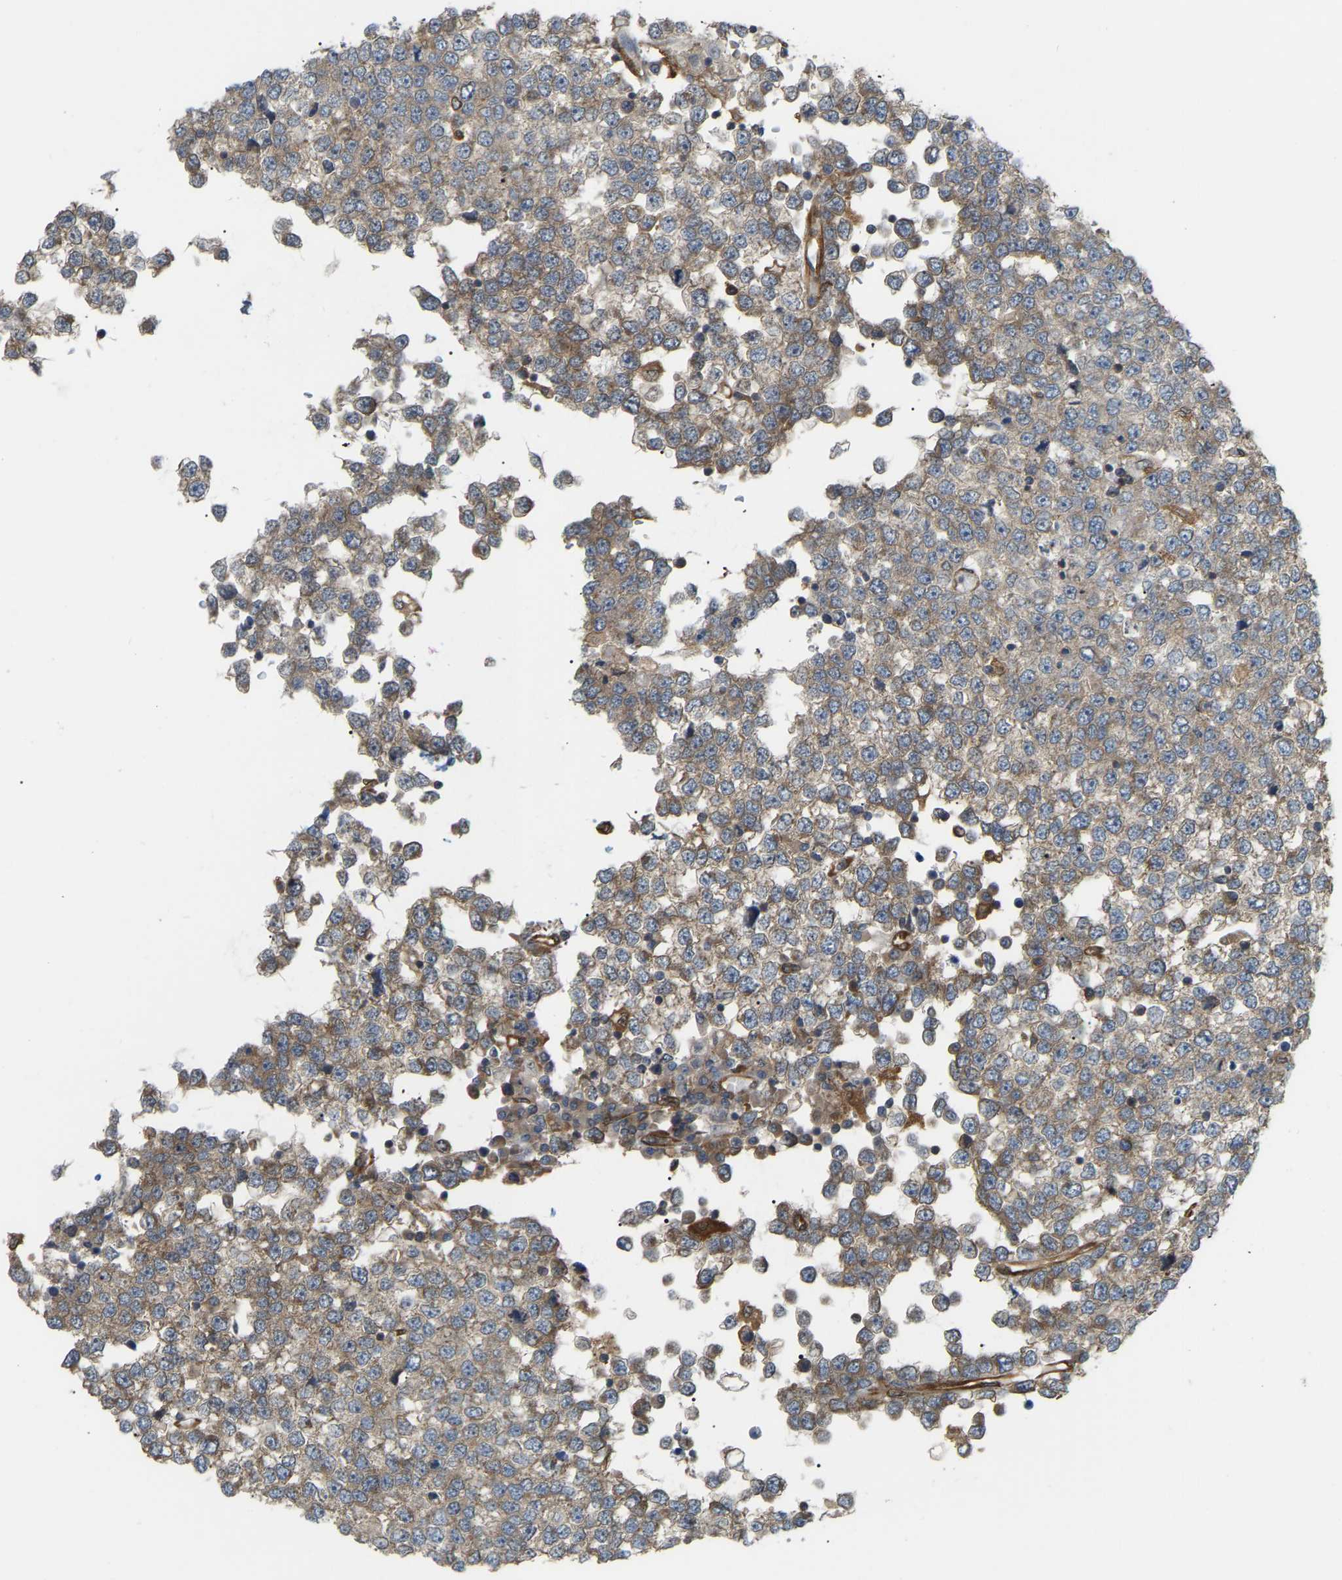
{"staining": {"intensity": "negative", "quantity": "none", "location": "none"}, "tissue": "testis cancer", "cell_type": "Tumor cells", "image_type": "cancer", "snomed": [{"axis": "morphology", "description": "Seminoma, NOS"}, {"axis": "topography", "description": "Testis"}], "caption": "This is an IHC histopathology image of human testis cancer. There is no positivity in tumor cells.", "gene": "PICALM", "patient": {"sex": "male", "age": 65}}